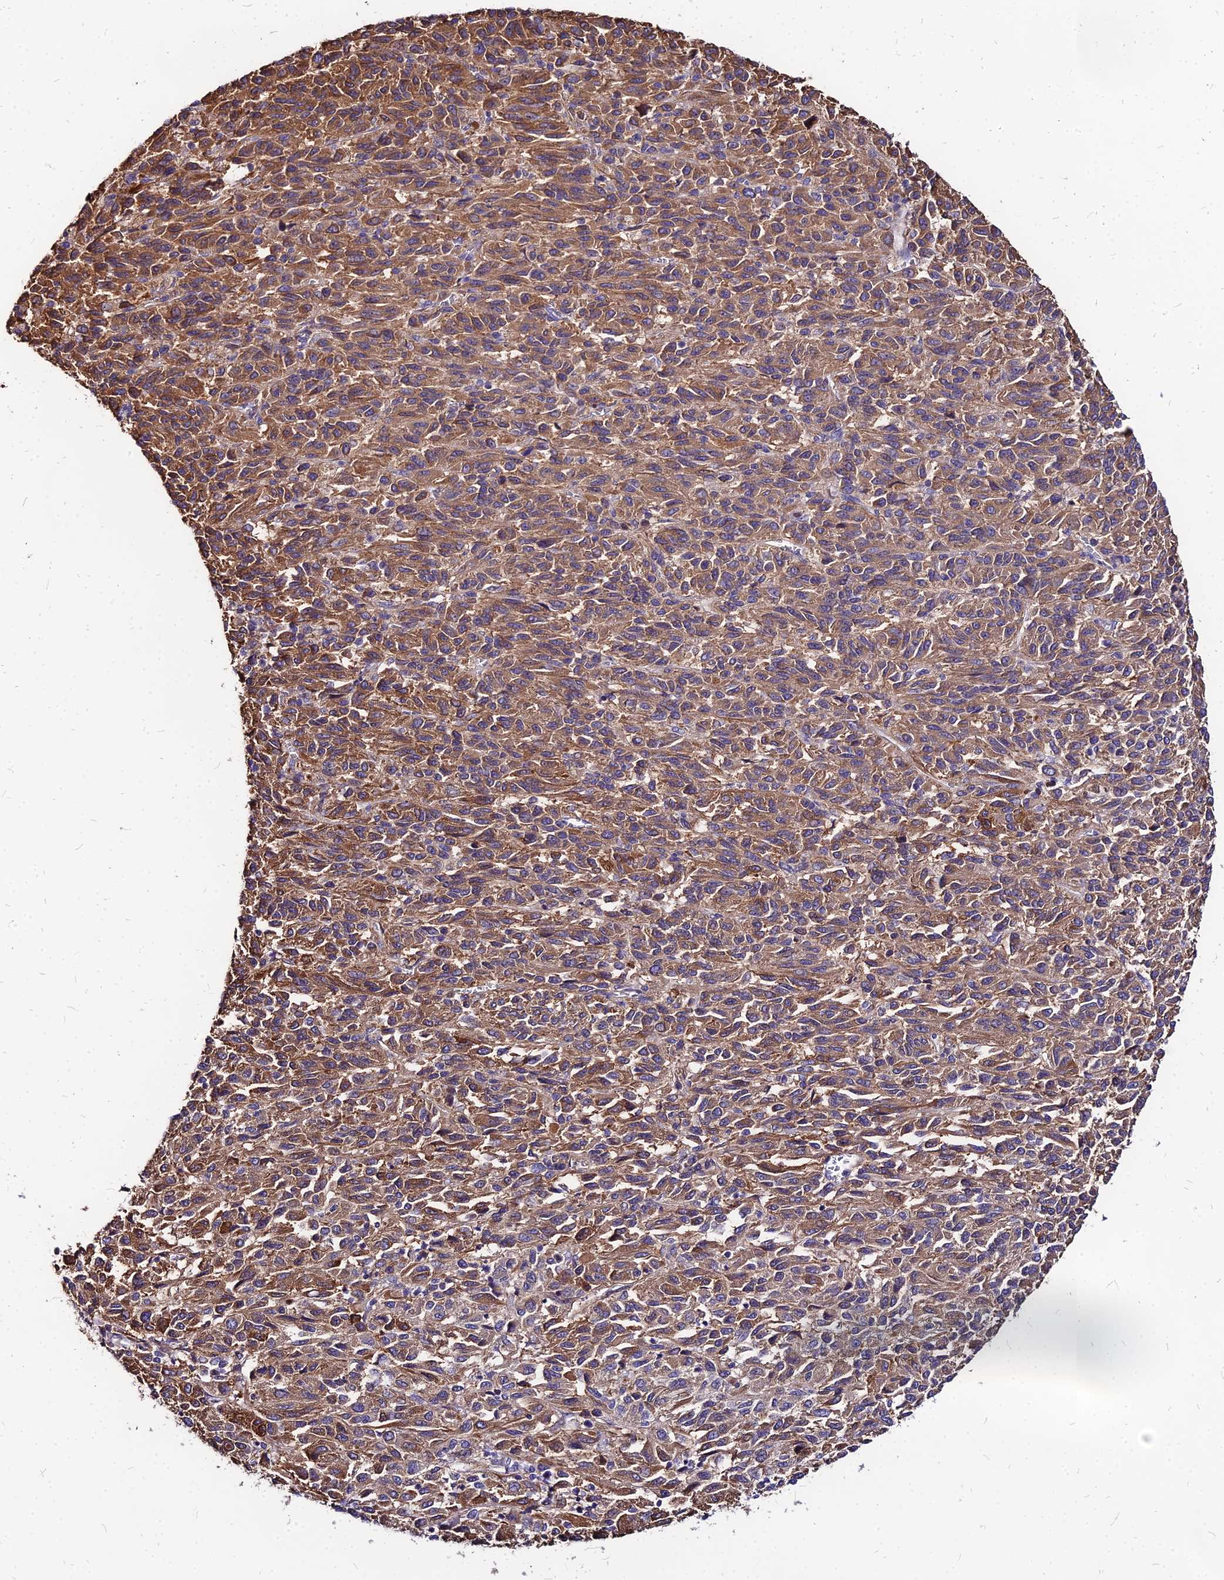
{"staining": {"intensity": "moderate", "quantity": ">75%", "location": "cytoplasmic/membranous"}, "tissue": "melanoma", "cell_type": "Tumor cells", "image_type": "cancer", "snomed": [{"axis": "morphology", "description": "Malignant melanoma, Metastatic site"}, {"axis": "topography", "description": "Lung"}], "caption": "A medium amount of moderate cytoplasmic/membranous staining is appreciated in about >75% of tumor cells in malignant melanoma (metastatic site) tissue.", "gene": "ACSM6", "patient": {"sex": "male", "age": 64}}